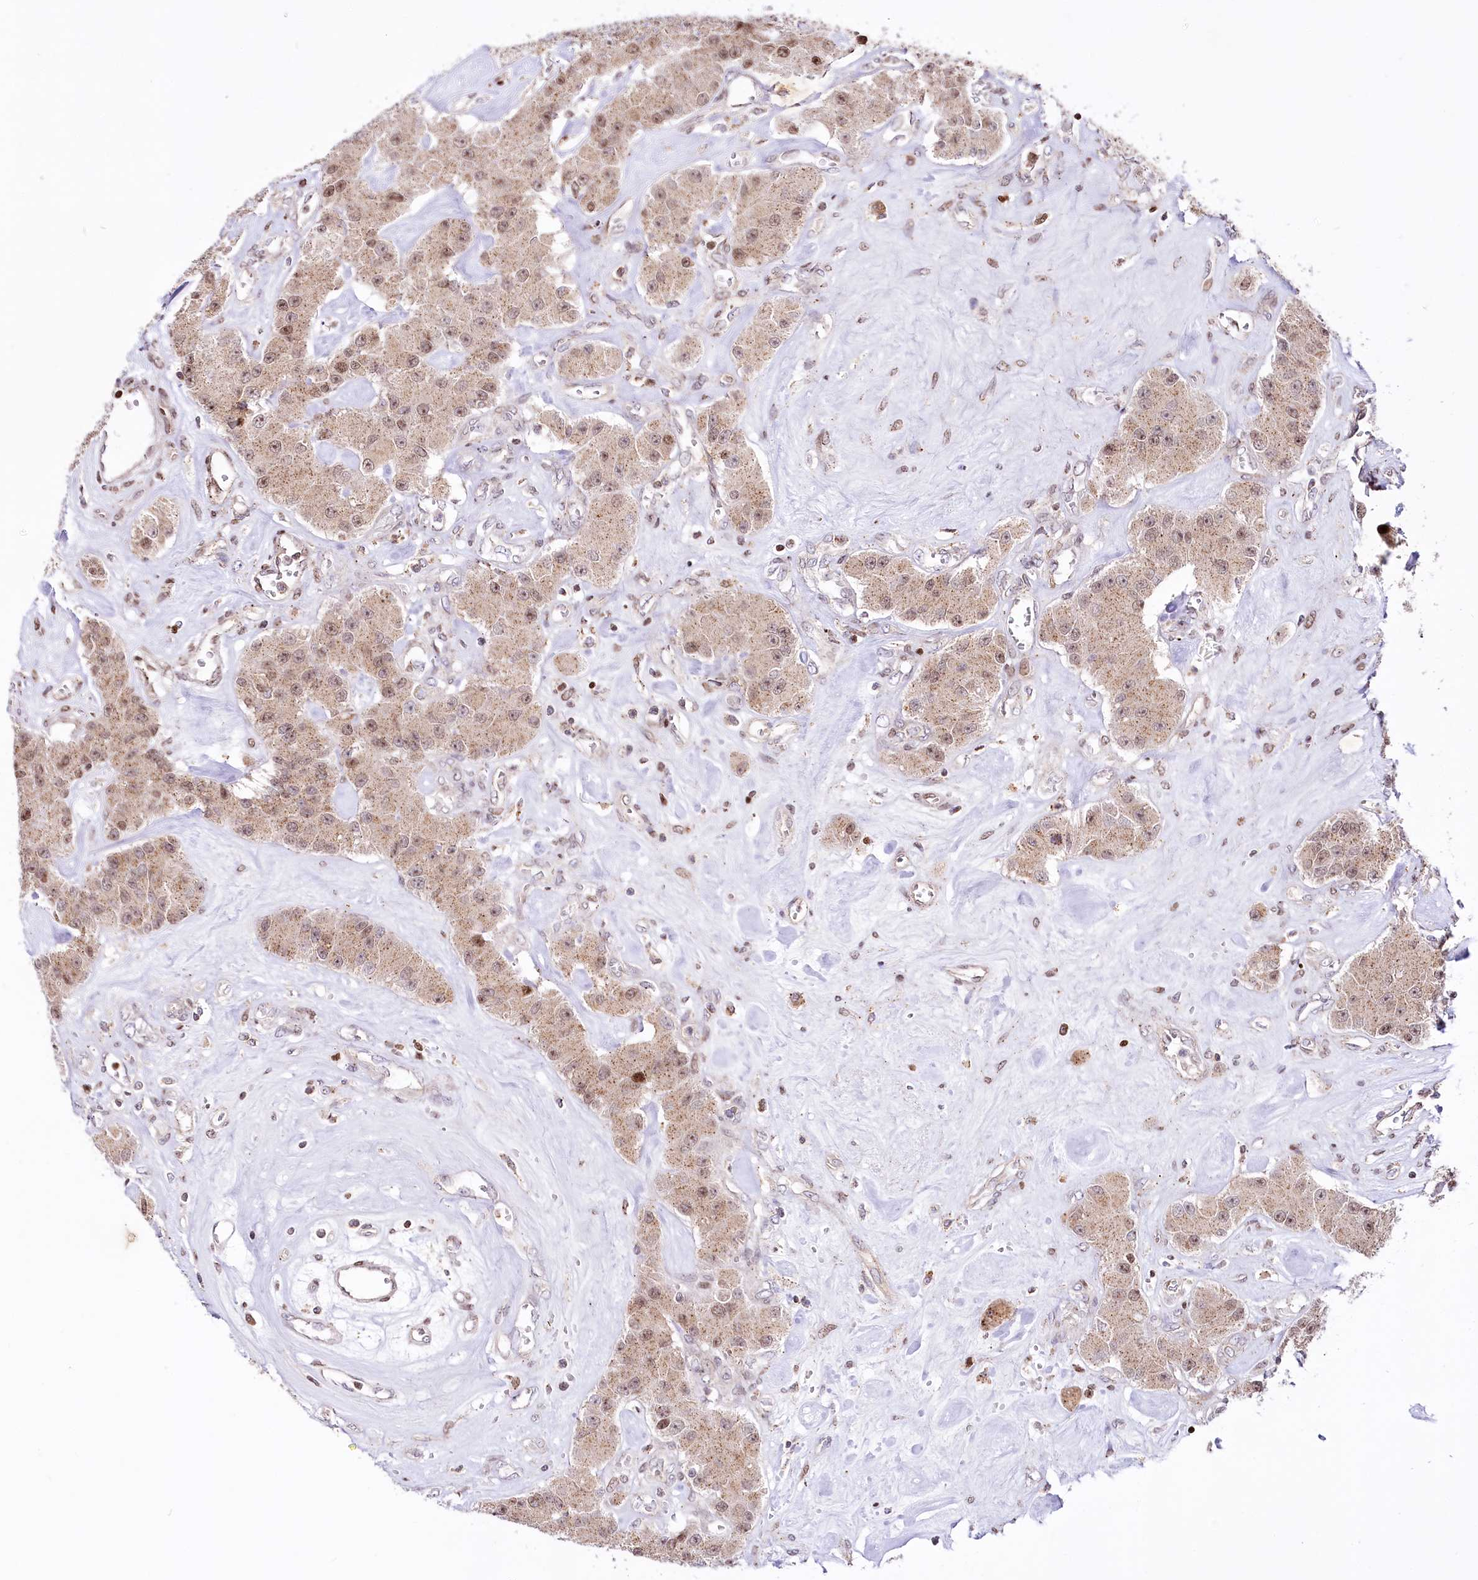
{"staining": {"intensity": "weak", "quantity": ">75%", "location": "cytoplasmic/membranous,nuclear"}, "tissue": "carcinoid", "cell_type": "Tumor cells", "image_type": "cancer", "snomed": [{"axis": "morphology", "description": "Carcinoid, malignant, NOS"}, {"axis": "topography", "description": "Pancreas"}], "caption": "This photomicrograph displays immunohistochemistry staining of human carcinoid, with low weak cytoplasmic/membranous and nuclear expression in approximately >75% of tumor cells.", "gene": "ZFYVE27", "patient": {"sex": "male", "age": 41}}